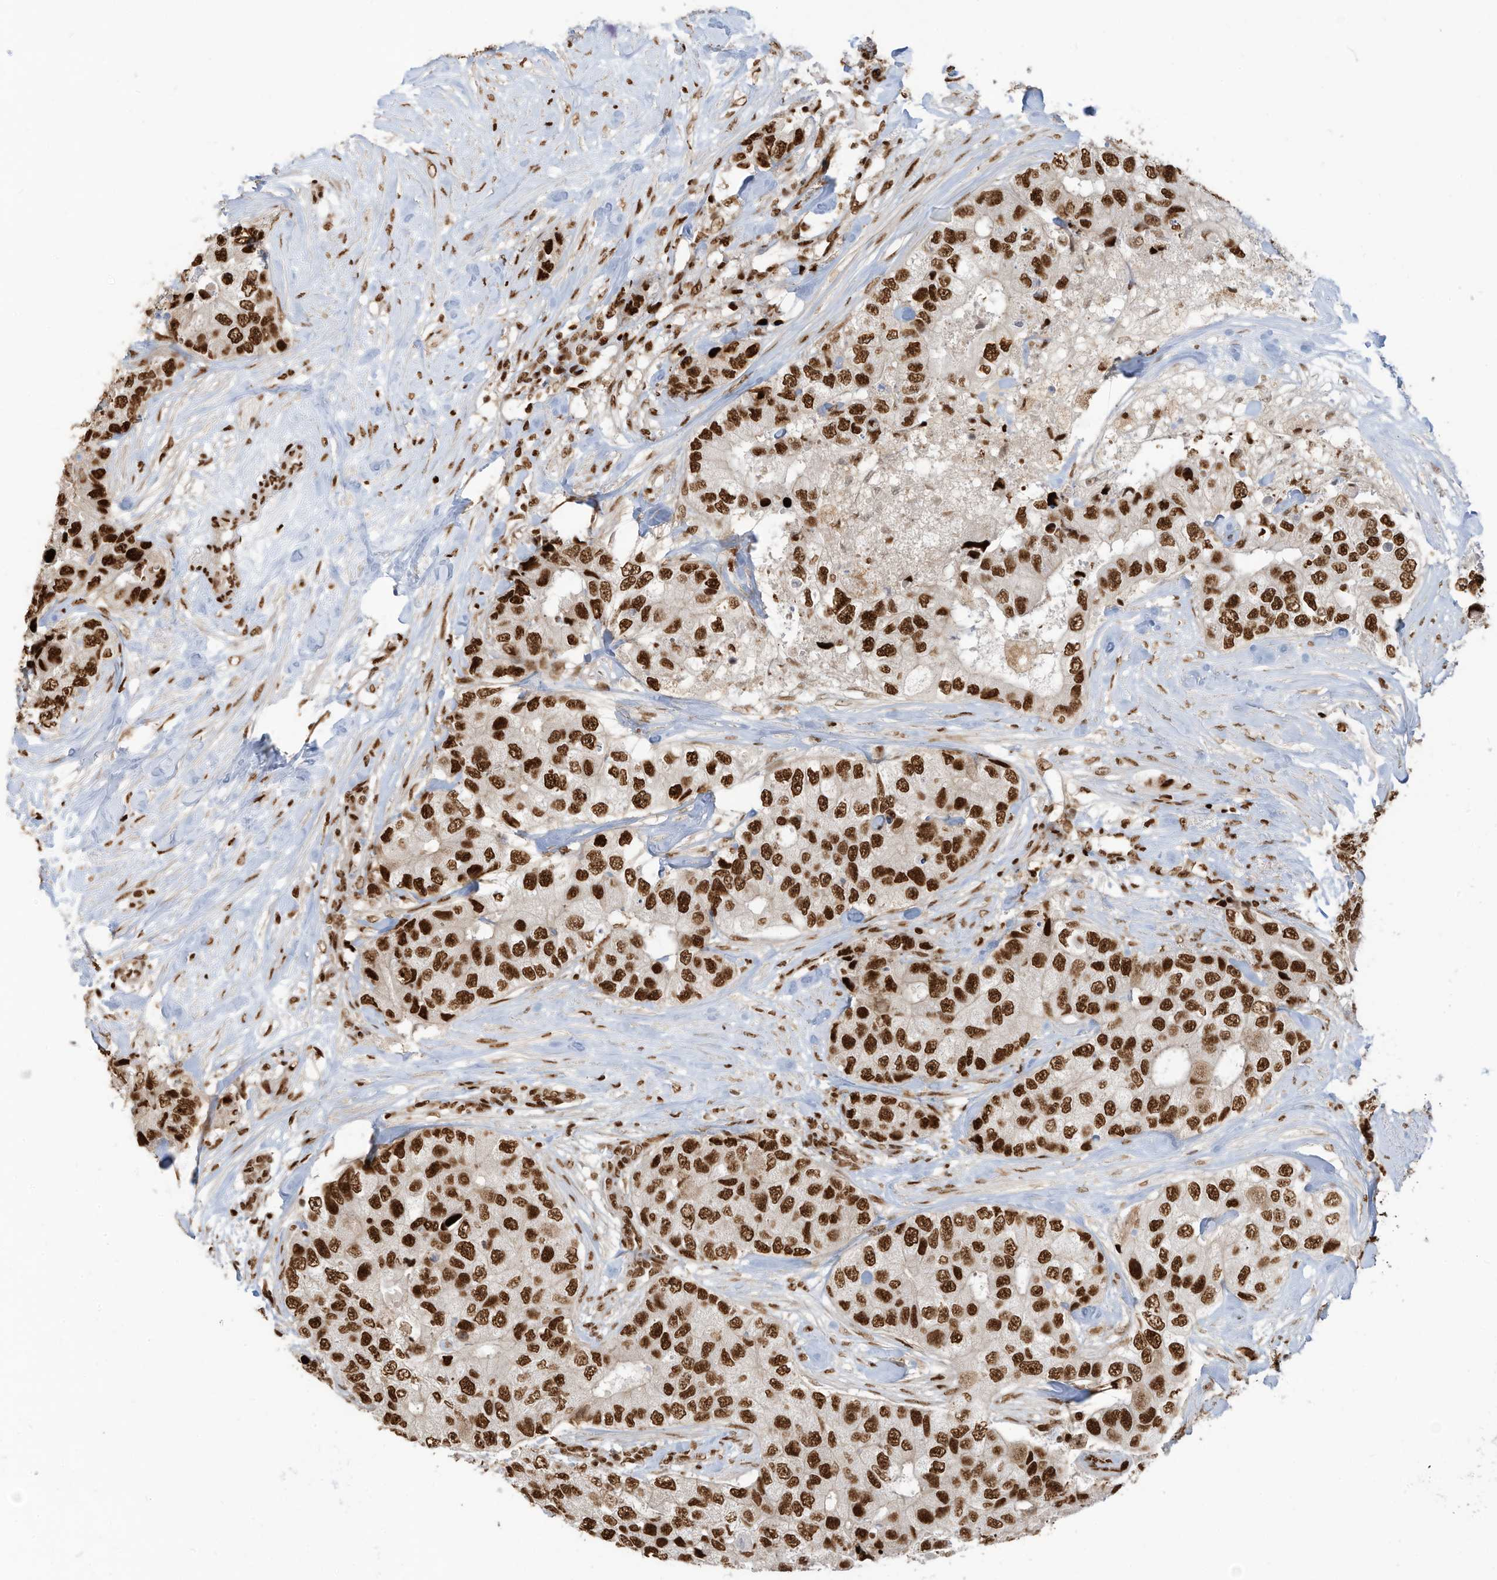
{"staining": {"intensity": "strong", "quantity": ">75%", "location": "nuclear"}, "tissue": "breast cancer", "cell_type": "Tumor cells", "image_type": "cancer", "snomed": [{"axis": "morphology", "description": "Duct carcinoma"}, {"axis": "topography", "description": "Breast"}], "caption": "Brown immunohistochemical staining in human breast cancer demonstrates strong nuclear positivity in about >75% of tumor cells.", "gene": "SAMD15", "patient": {"sex": "female", "age": 62}}